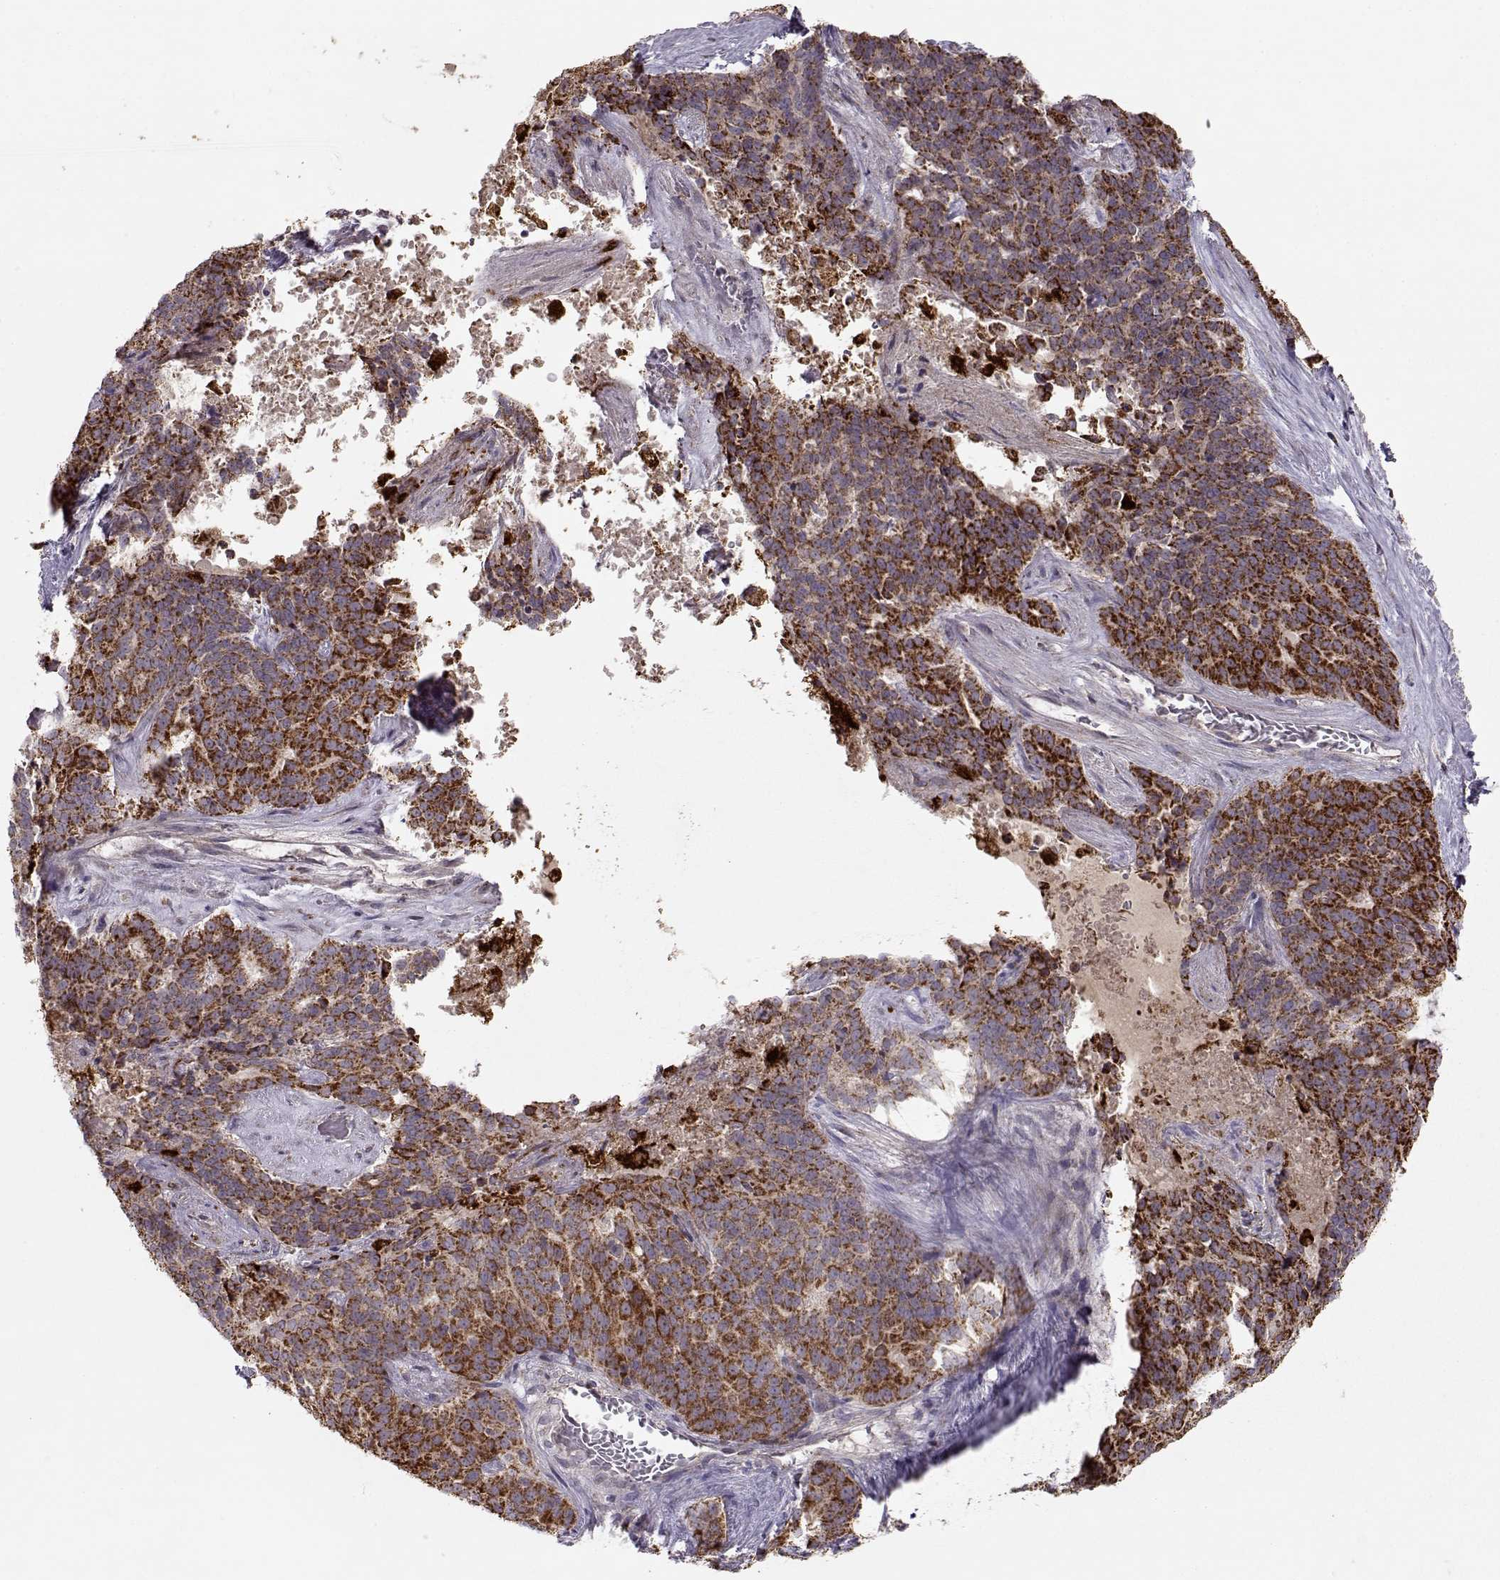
{"staining": {"intensity": "strong", "quantity": ">75%", "location": "cytoplasmic/membranous"}, "tissue": "liver cancer", "cell_type": "Tumor cells", "image_type": "cancer", "snomed": [{"axis": "morphology", "description": "Cholangiocarcinoma"}, {"axis": "topography", "description": "Liver"}], "caption": "About >75% of tumor cells in liver cancer display strong cytoplasmic/membranous protein staining as visualized by brown immunohistochemical staining.", "gene": "CMTM3", "patient": {"sex": "female", "age": 47}}